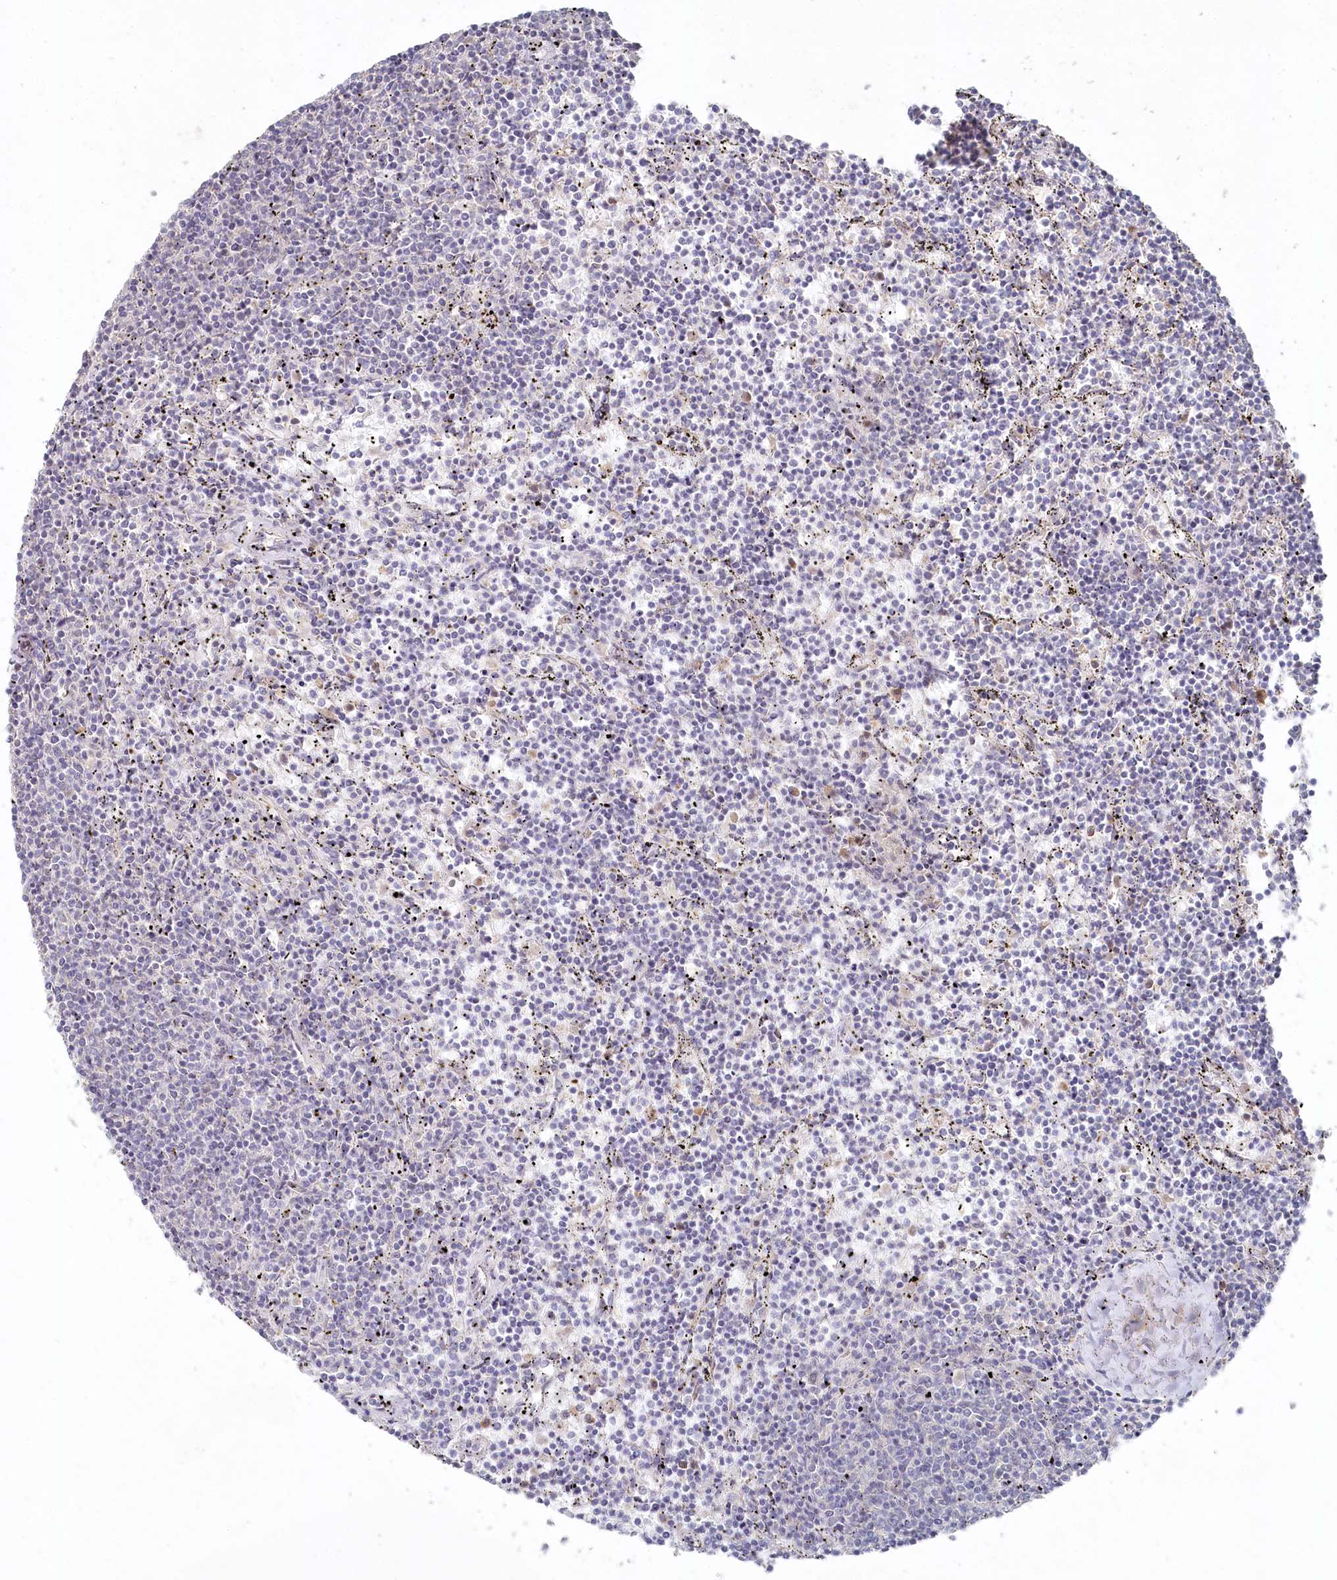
{"staining": {"intensity": "negative", "quantity": "none", "location": "none"}, "tissue": "lymphoma", "cell_type": "Tumor cells", "image_type": "cancer", "snomed": [{"axis": "morphology", "description": "Malignant lymphoma, non-Hodgkin's type, Low grade"}, {"axis": "topography", "description": "Spleen"}], "caption": "Immunohistochemistry image of neoplastic tissue: low-grade malignant lymphoma, non-Hodgkin's type stained with DAB (3,3'-diaminobenzidine) displays no significant protein expression in tumor cells. (DAB (3,3'-diaminobenzidine) immunohistochemistry (IHC) with hematoxylin counter stain).", "gene": "TGFBRAP1", "patient": {"sex": "female", "age": 50}}